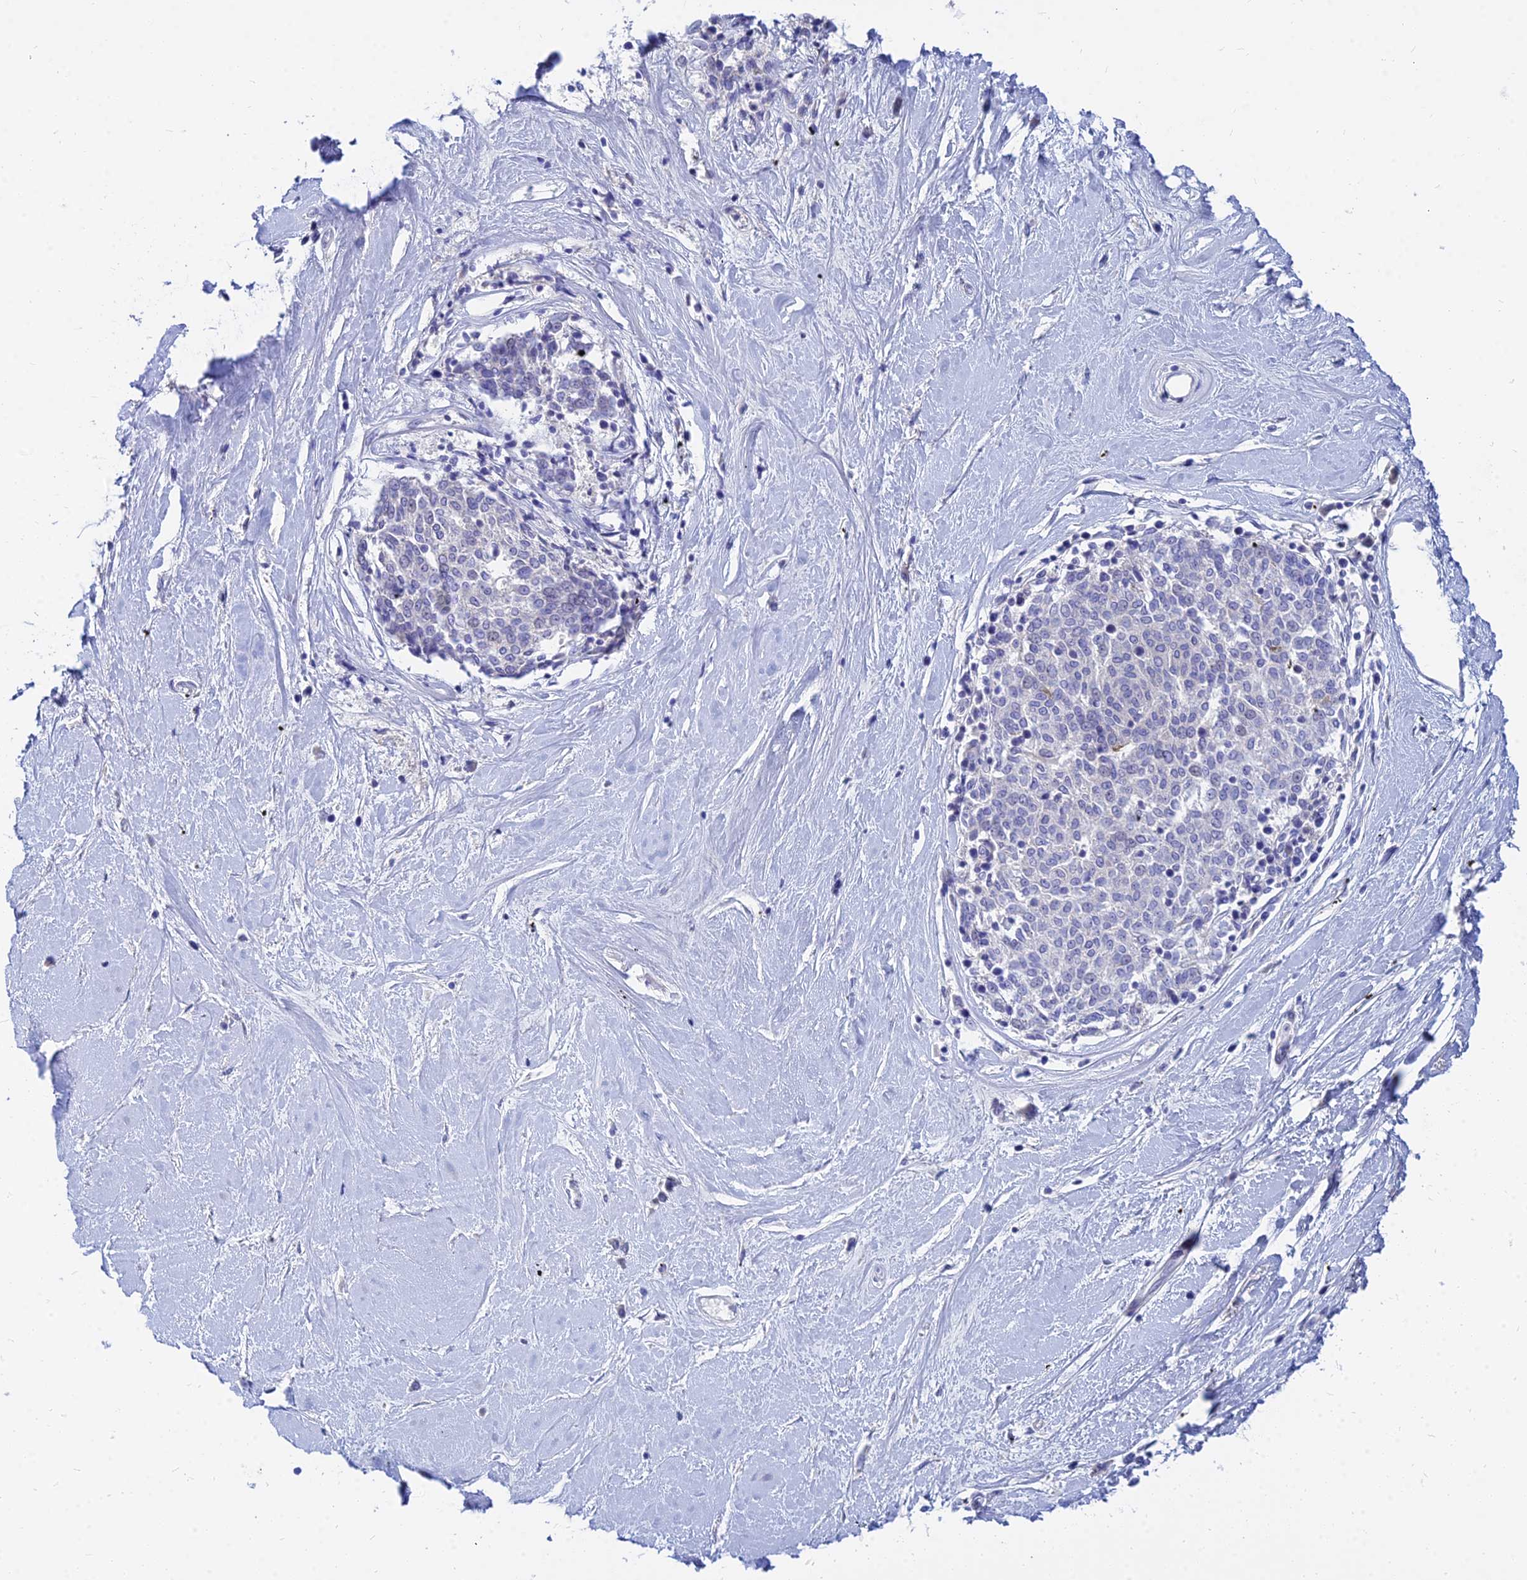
{"staining": {"intensity": "negative", "quantity": "none", "location": "none"}, "tissue": "melanoma", "cell_type": "Tumor cells", "image_type": "cancer", "snomed": [{"axis": "morphology", "description": "Malignant melanoma, NOS"}, {"axis": "topography", "description": "Skin"}], "caption": "Immunohistochemistry (IHC) of human malignant melanoma displays no staining in tumor cells. (IHC, brightfield microscopy, high magnification).", "gene": "ZNF552", "patient": {"sex": "female", "age": 72}}